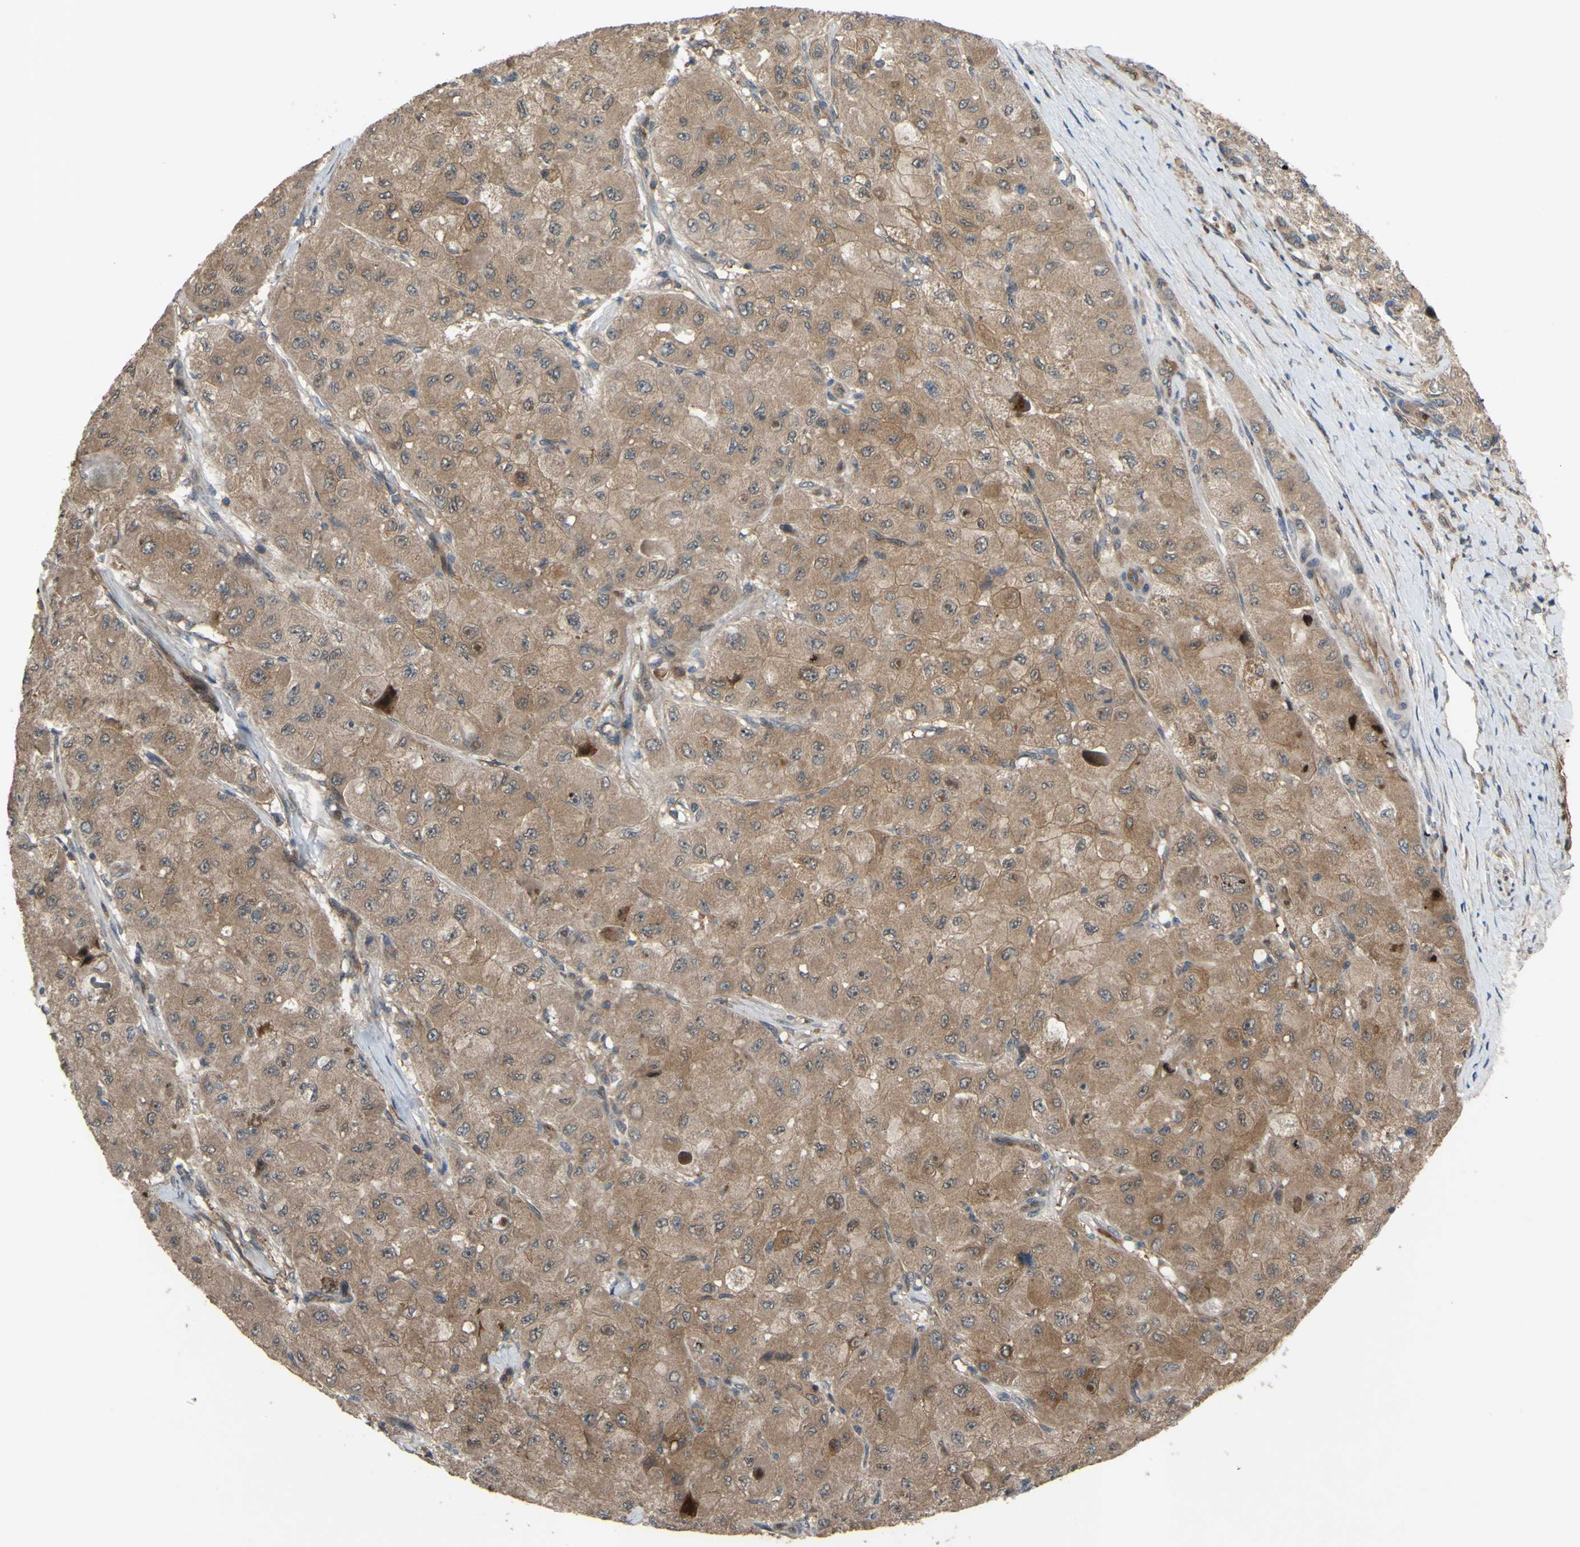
{"staining": {"intensity": "moderate", "quantity": ">75%", "location": "cytoplasmic/membranous"}, "tissue": "liver cancer", "cell_type": "Tumor cells", "image_type": "cancer", "snomed": [{"axis": "morphology", "description": "Carcinoma, Hepatocellular, NOS"}, {"axis": "topography", "description": "Liver"}], "caption": "A medium amount of moderate cytoplasmic/membranous positivity is identified in about >75% of tumor cells in liver cancer tissue. The staining was performed using DAB (3,3'-diaminobenzidine) to visualize the protein expression in brown, while the nuclei were stained in blue with hematoxylin (Magnification: 20x).", "gene": "SHROOM4", "patient": {"sex": "male", "age": 80}}